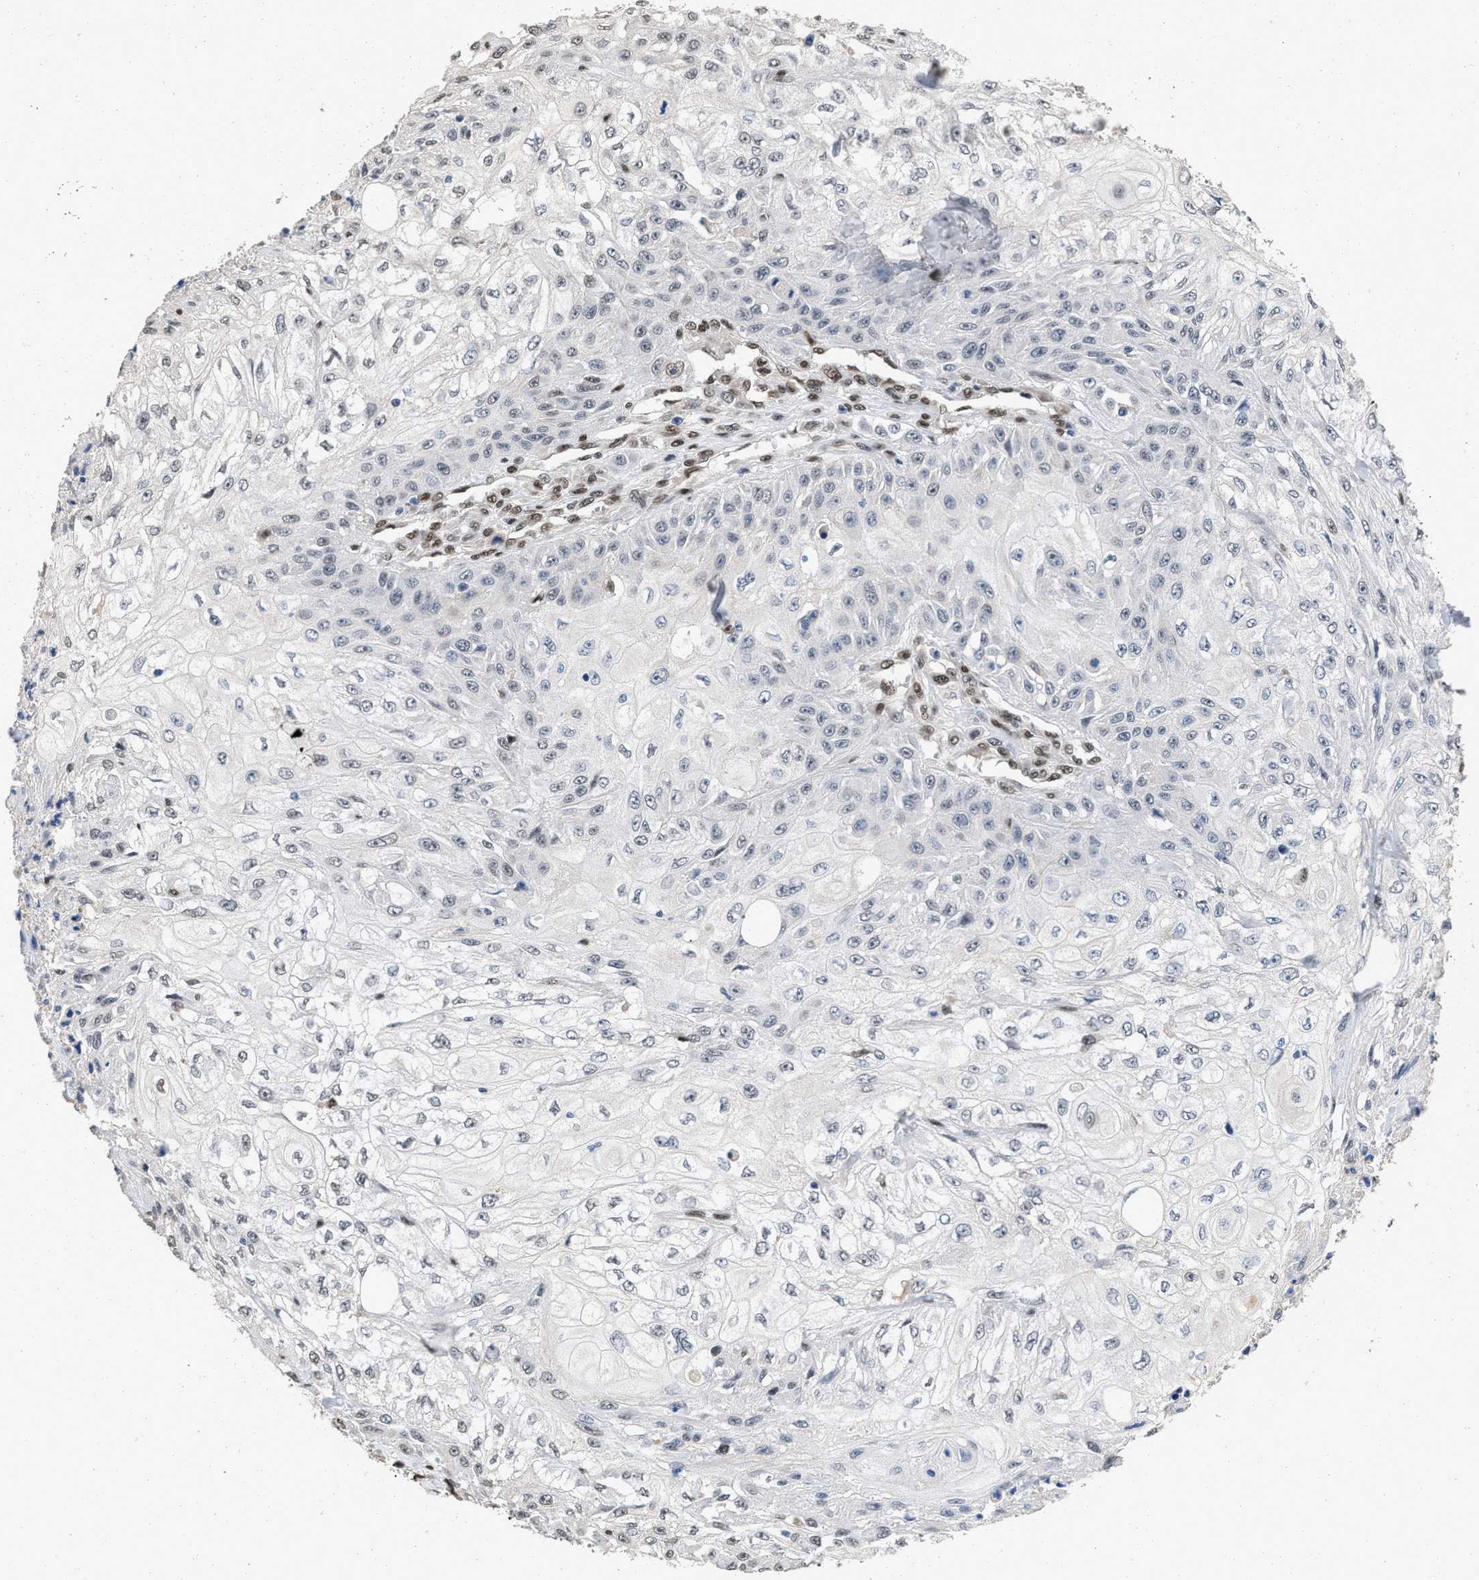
{"staining": {"intensity": "weak", "quantity": "25%-75%", "location": "nuclear"}, "tissue": "skin cancer", "cell_type": "Tumor cells", "image_type": "cancer", "snomed": [{"axis": "morphology", "description": "Squamous cell carcinoma, NOS"}, {"axis": "morphology", "description": "Squamous cell carcinoma, metastatic, NOS"}, {"axis": "topography", "description": "Skin"}, {"axis": "topography", "description": "Lymph node"}], "caption": "Metastatic squamous cell carcinoma (skin) stained for a protein (brown) demonstrates weak nuclear positive staining in about 25%-75% of tumor cells.", "gene": "QKI", "patient": {"sex": "male", "age": 75}}